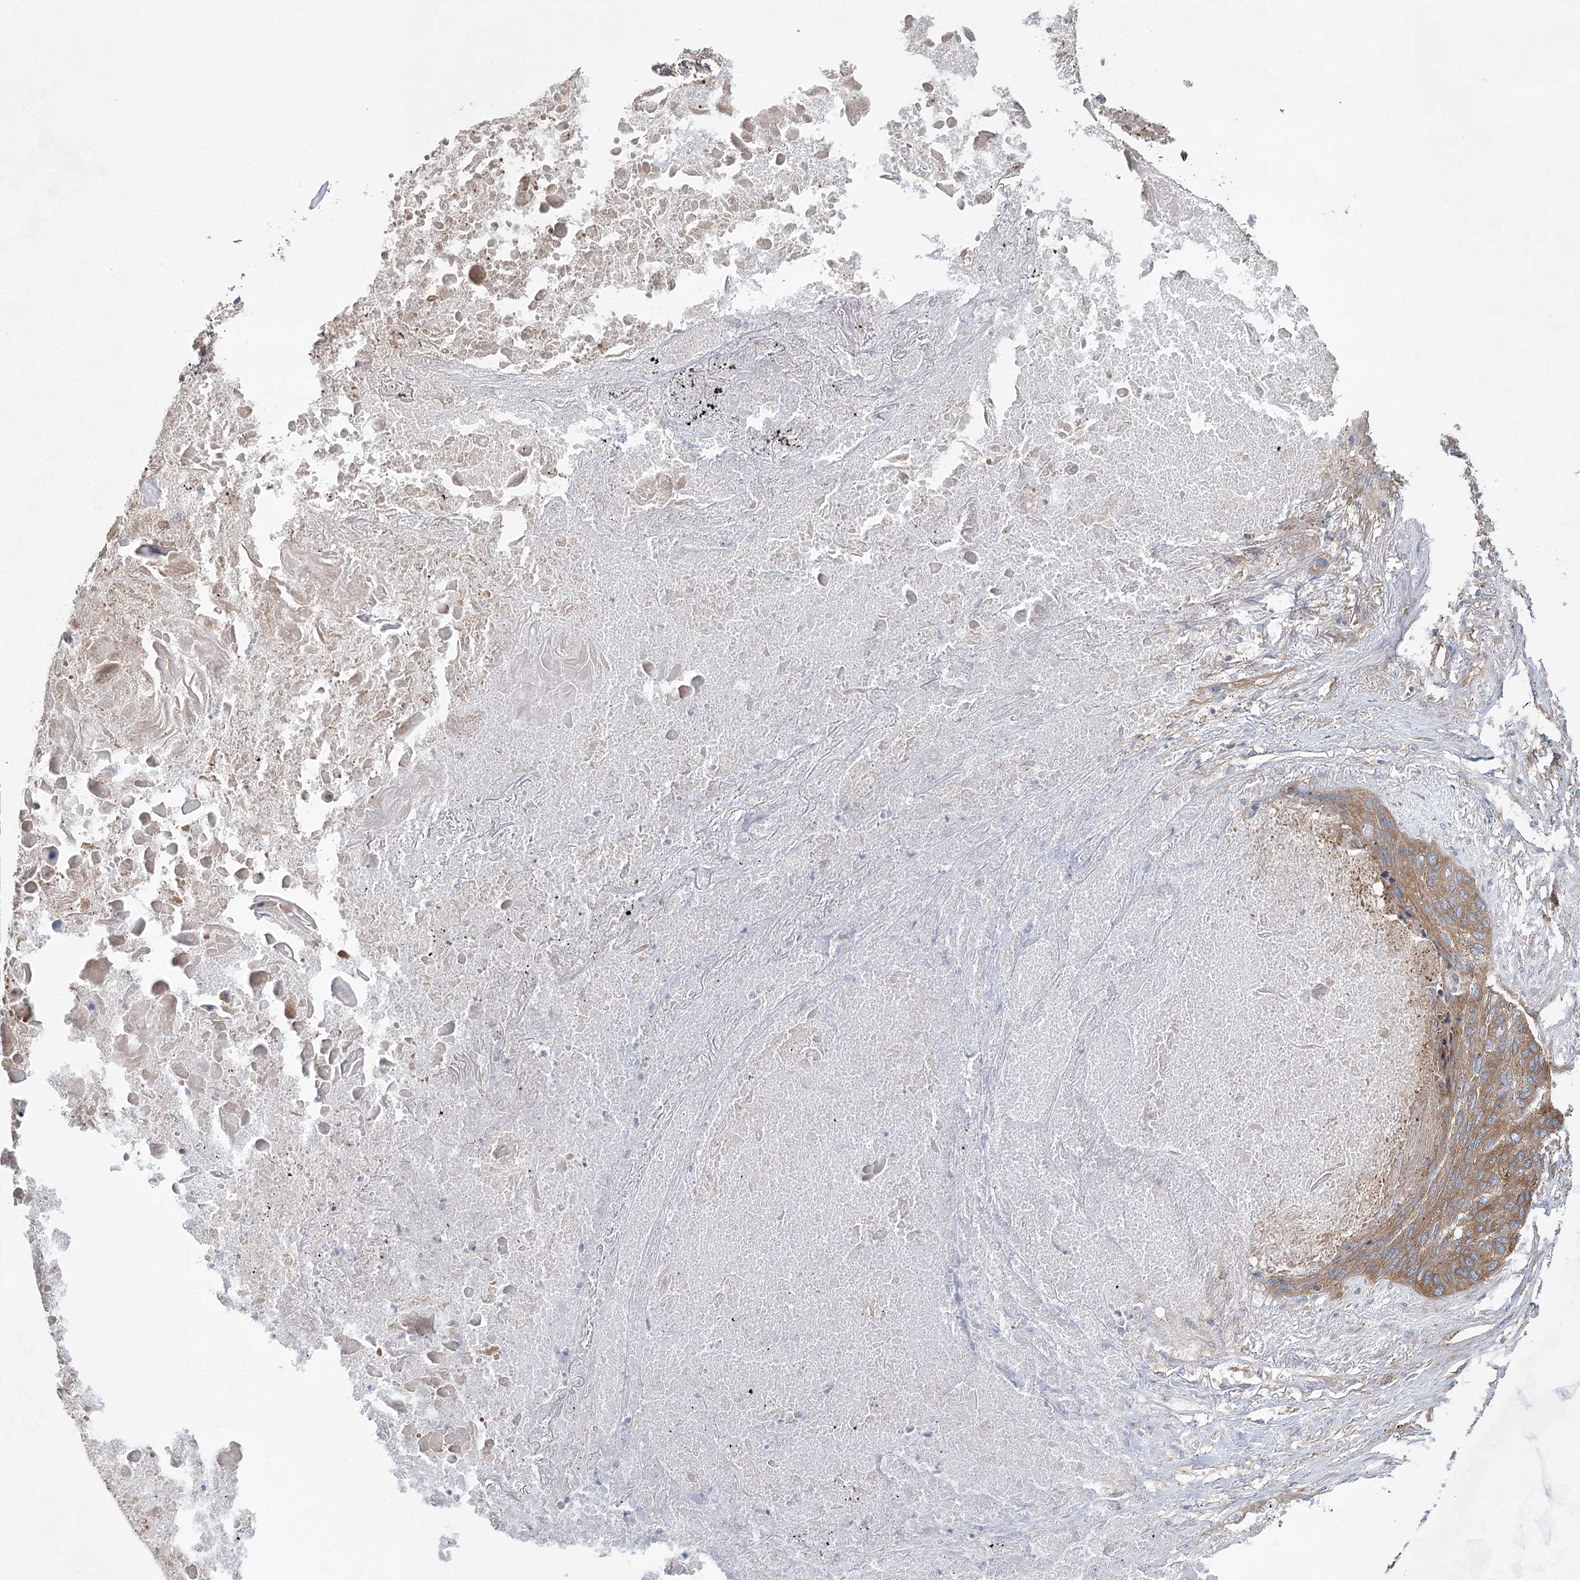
{"staining": {"intensity": "moderate", "quantity": ">75%", "location": "cytoplasmic/membranous"}, "tissue": "lung cancer", "cell_type": "Tumor cells", "image_type": "cancer", "snomed": [{"axis": "morphology", "description": "Squamous cell carcinoma, NOS"}, {"axis": "topography", "description": "Lung"}], "caption": "Moderate cytoplasmic/membranous protein expression is present in about >75% of tumor cells in lung cancer. Nuclei are stained in blue.", "gene": "EIF3A", "patient": {"sex": "female", "age": 63}}